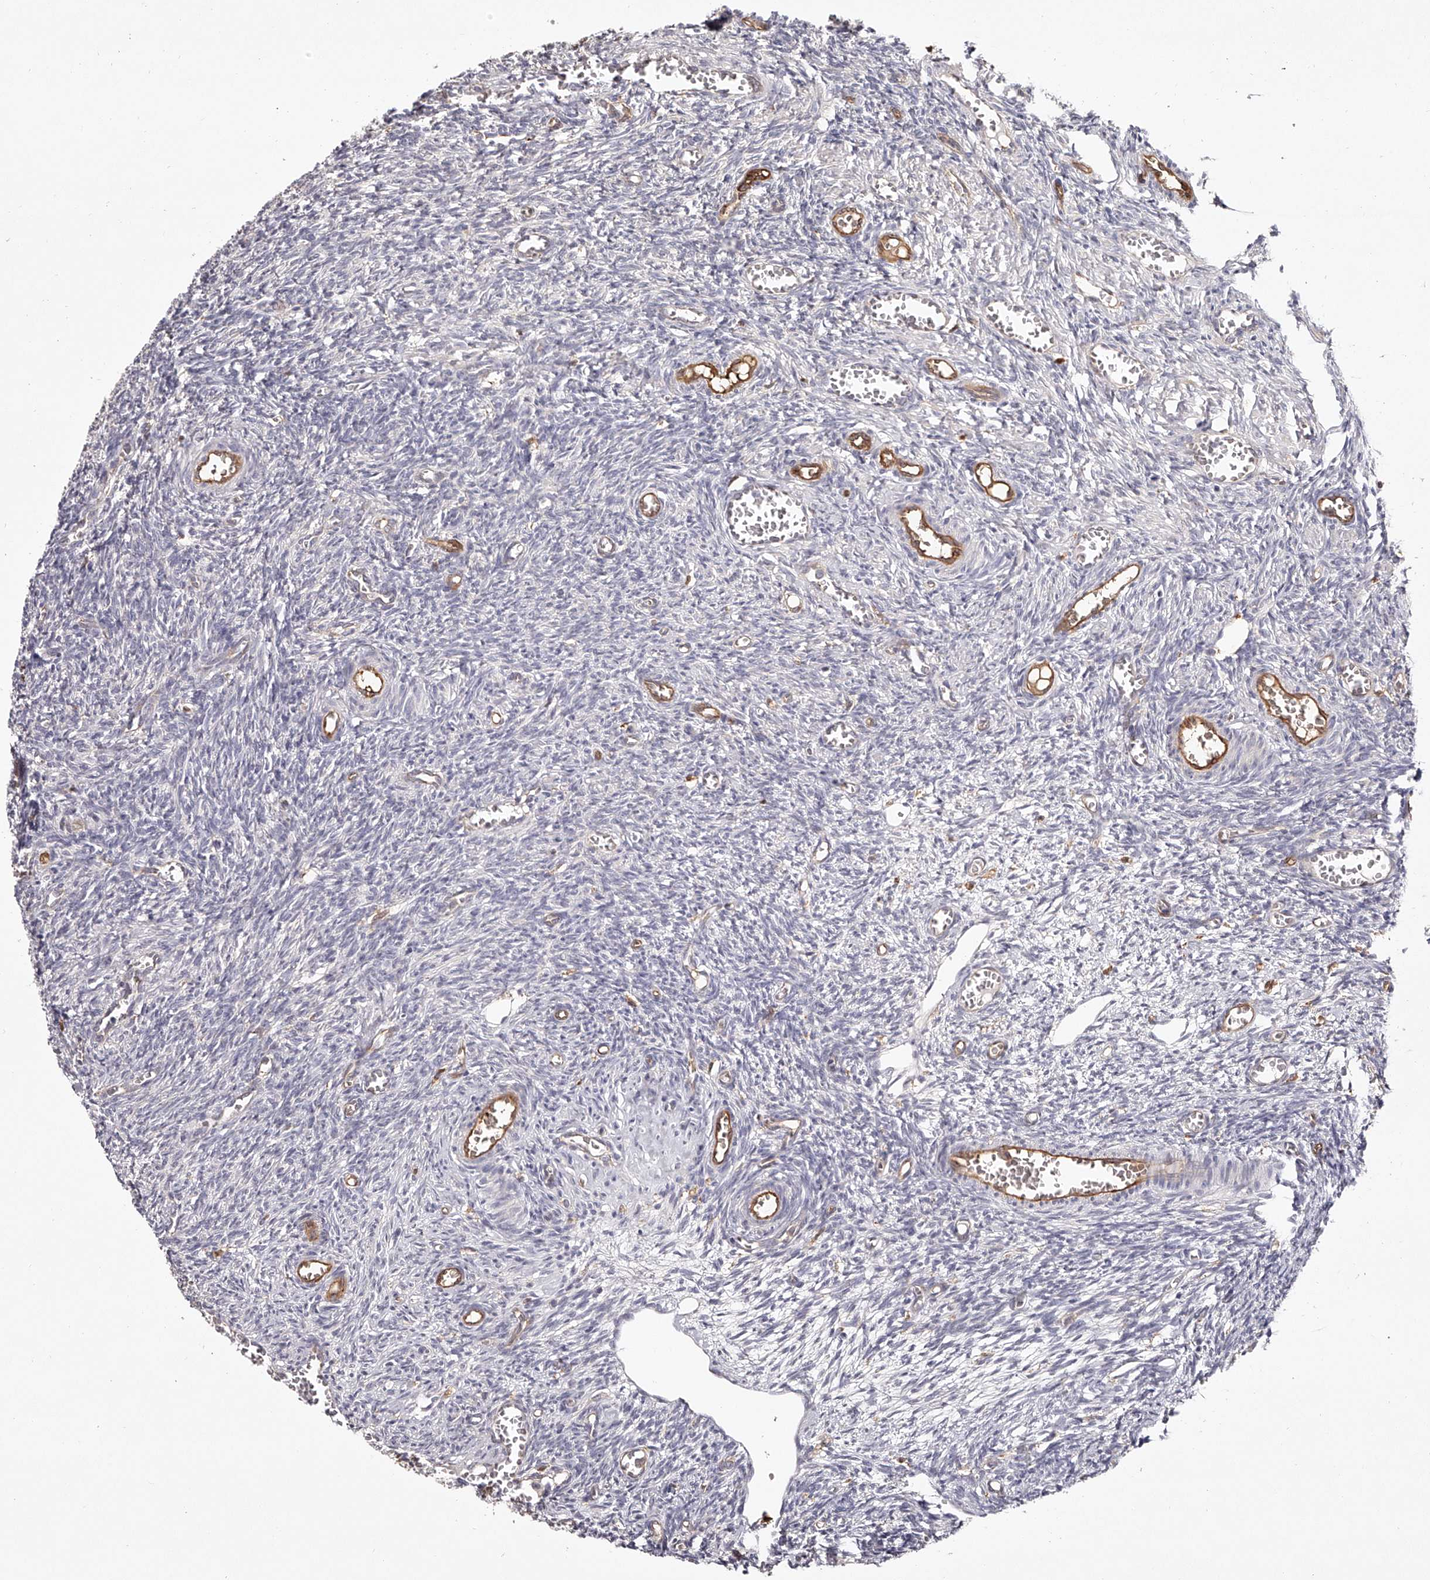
{"staining": {"intensity": "negative", "quantity": "none", "location": "none"}, "tissue": "ovary", "cell_type": "Ovarian stroma cells", "image_type": "normal", "snomed": [{"axis": "morphology", "description": "Normal tissue, NOS"}, {"axis": "topography", "description": "Ovary"}], "caption": "The image displays no significant expression in ovarian stroma cells of ovary.", "gene": "LAP3", "patient": {"sex": "female", "age": 27}}